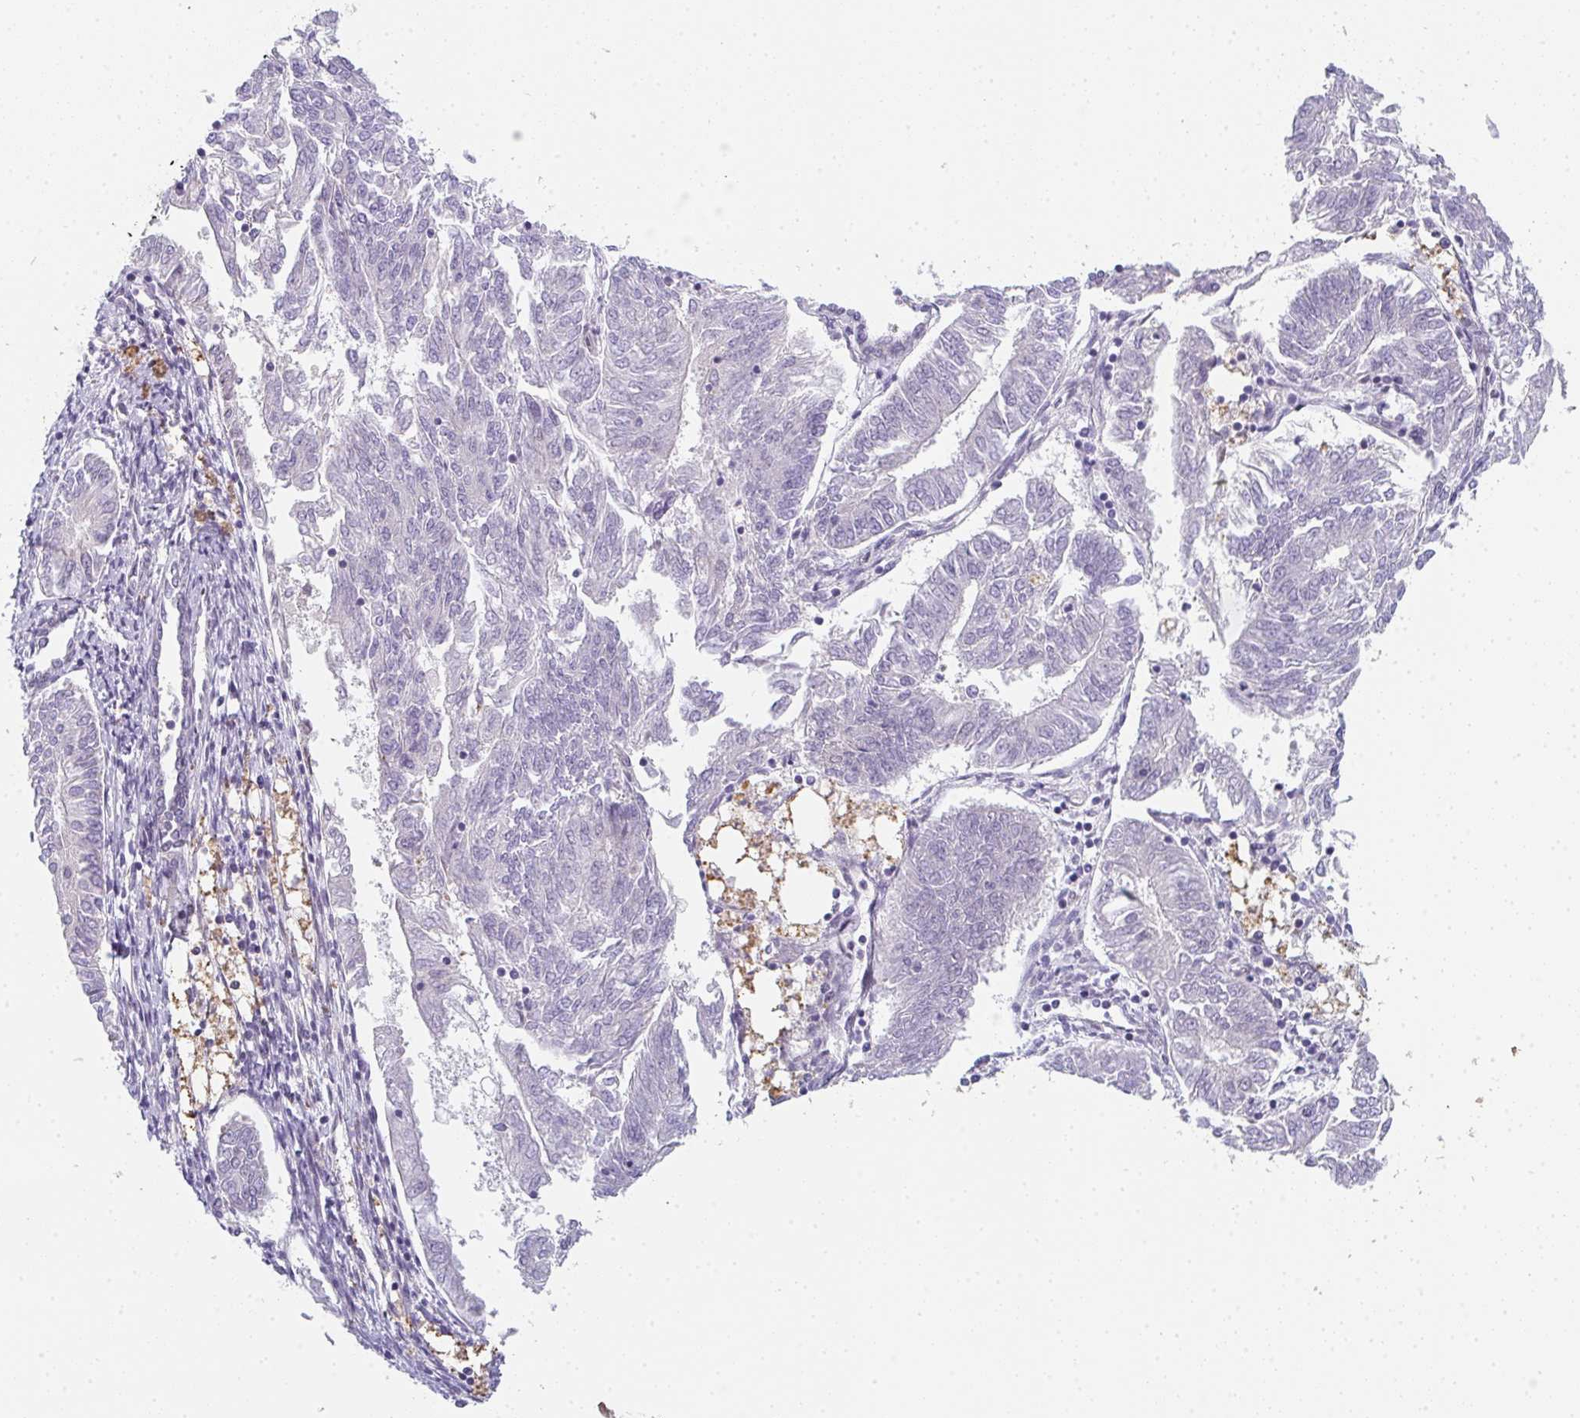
{"staining": {"intensity": "negative", "quantity": "none", "location": "none"}, "tissue": "endometrial cancer", "cell_type": "Tumor cells", "image_type": "cancer", "snomed": [{"axis": "morphology", "description": "Adenocarcinoma, NOS"}, {"axis": "topography", "description": "Endometrium"}], "caption": "A high-resolution photomicrograph shows IHC staining of endometrial adenocarcinoma, which displays no significant staining in tumor cells.", "gene": "TNFRSF10A", "patient": {"sex": "female", "age": 58}}